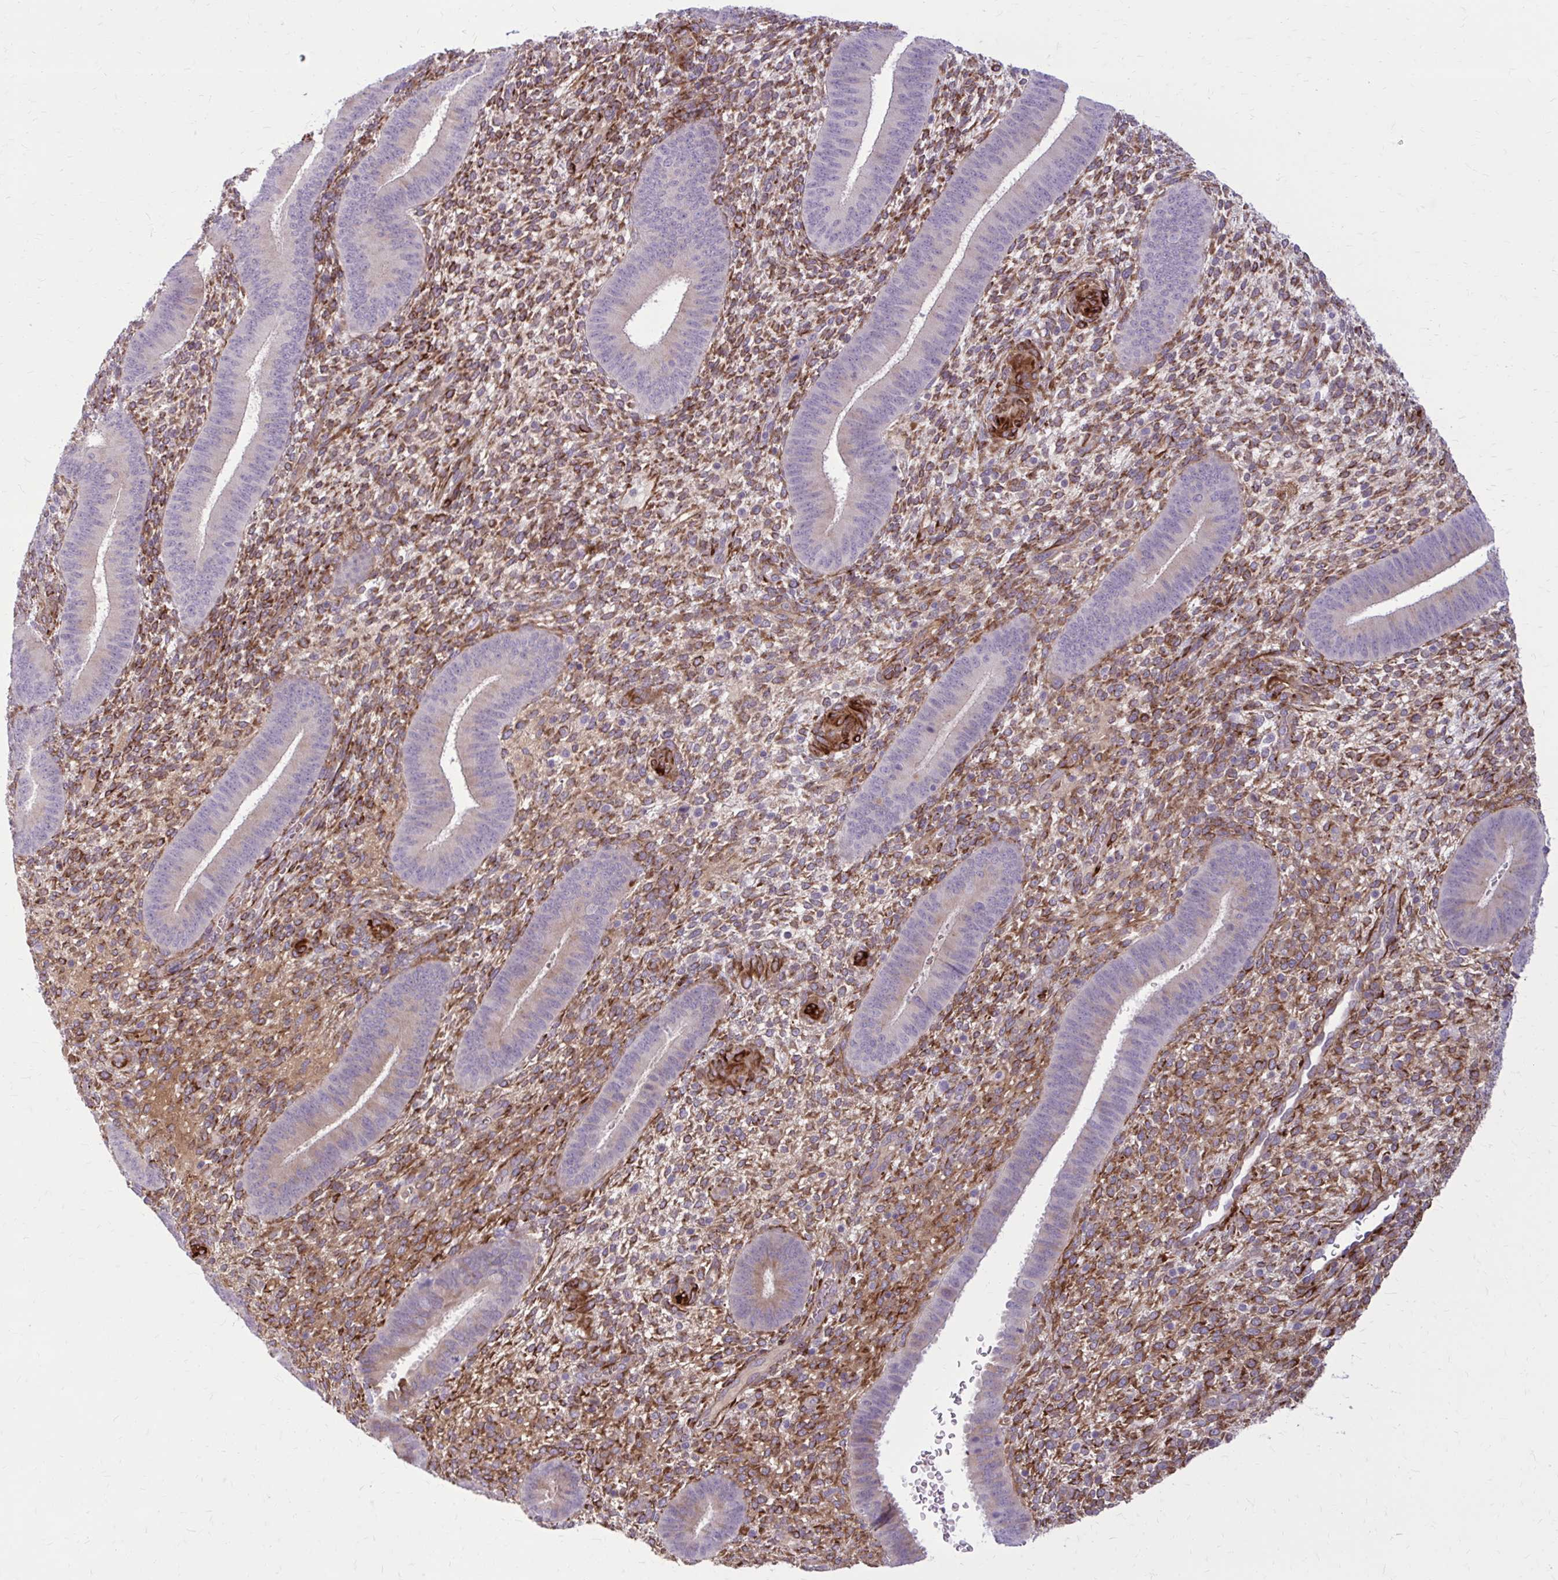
{"staining": {"intensity": "moderate", "quantity": "25%-75%", "location": "cytoplasmic/membranous"}, "tissue": "endometrium", "cell_type": "Cells in endometrial stroma", "image_type": "normal", "snomed": [{"axis": "morphology", "description": "Normal tissue, NOS"}, {"axis": "topography", "description": "Endometrium"}], "caption": "Unremarkable endometrium reveals moderate cytoplasmic/membranous expression in about 25%-75% of cells in endometrial stroma, visualized by immunohistochemistry.", "gene": "BEND5", "patient": {"sex": "female", "age": 39}}